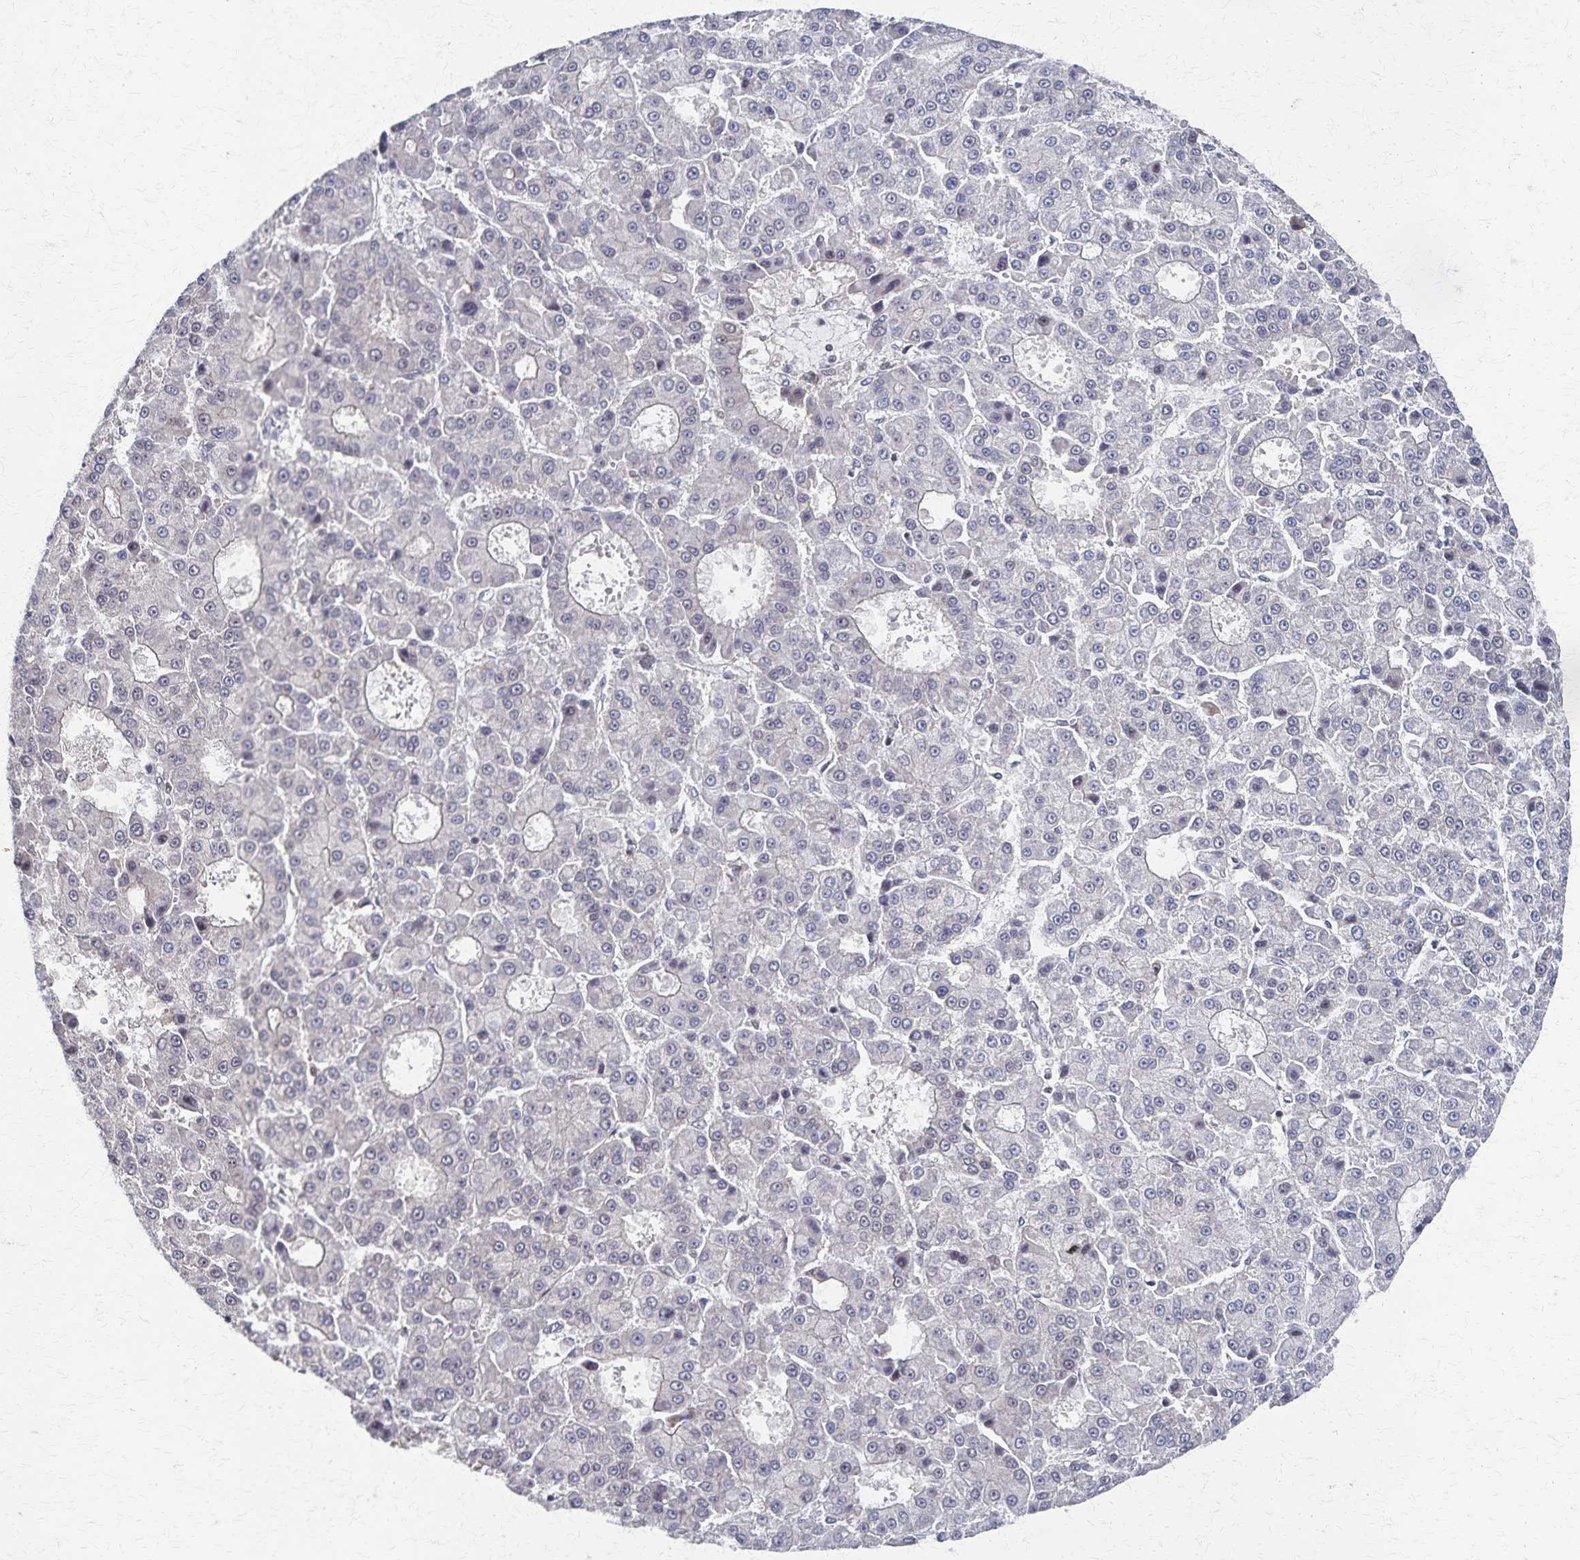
{"staining": {"intensity": "negative", "quantity": "none", "location": "none"}, "tissue": "liver cancer", "cell_type": "Tumor cells", "image_type": "cancer", "snomed": [{"axis": "morphology", "description": "Carcinoma, Hepatocellular, NOS"}, {"axis": "topography", "description": "Liver"}], "caption": "Tumor cells show no significant protein staining in hepatocellular carcinoma (liver). (Immunohistochemistry (ihc), brightfield microscopy, high magnification).", "gene": "GTF2B", "patient": {"sex": "male", "age": 70}}